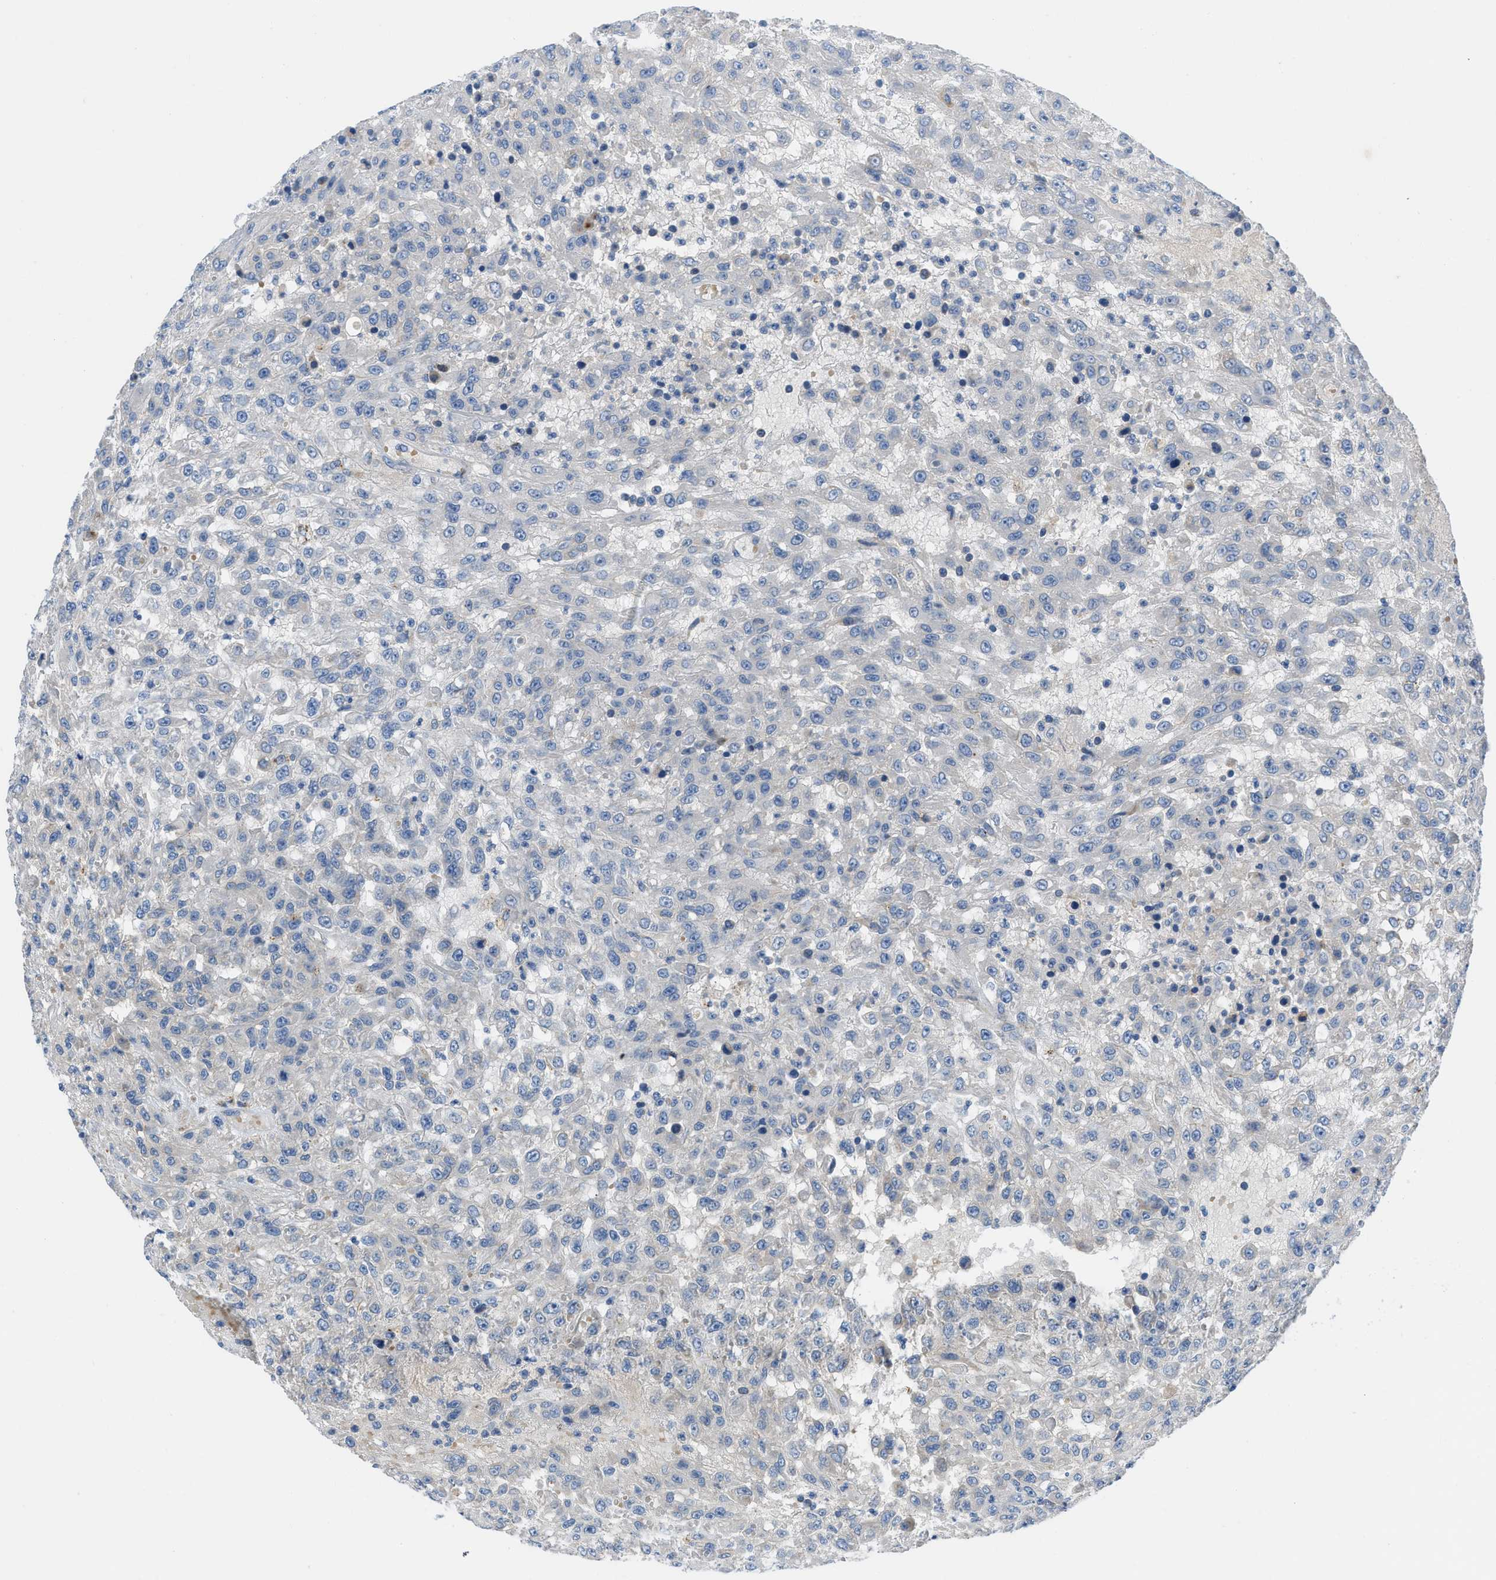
{"staining": {"intensity": "negative", "quantity": "none", "location": "none"}, "tissue": "urothelial cancer", "cell_type": "Tumor cells", "image_type": "cancer", "snomed": [{"axis": "morphology", "description": "Urothelial carcinoma, High grade"}, {"axis": "topography", "description": "Urinary bladder"}], "caption": "Tumor cells show no significant protein positivity in high-grade urothelial carcinoma.", "gene": "TMEM248", "patient": {"sex": "male", "age": 46}}